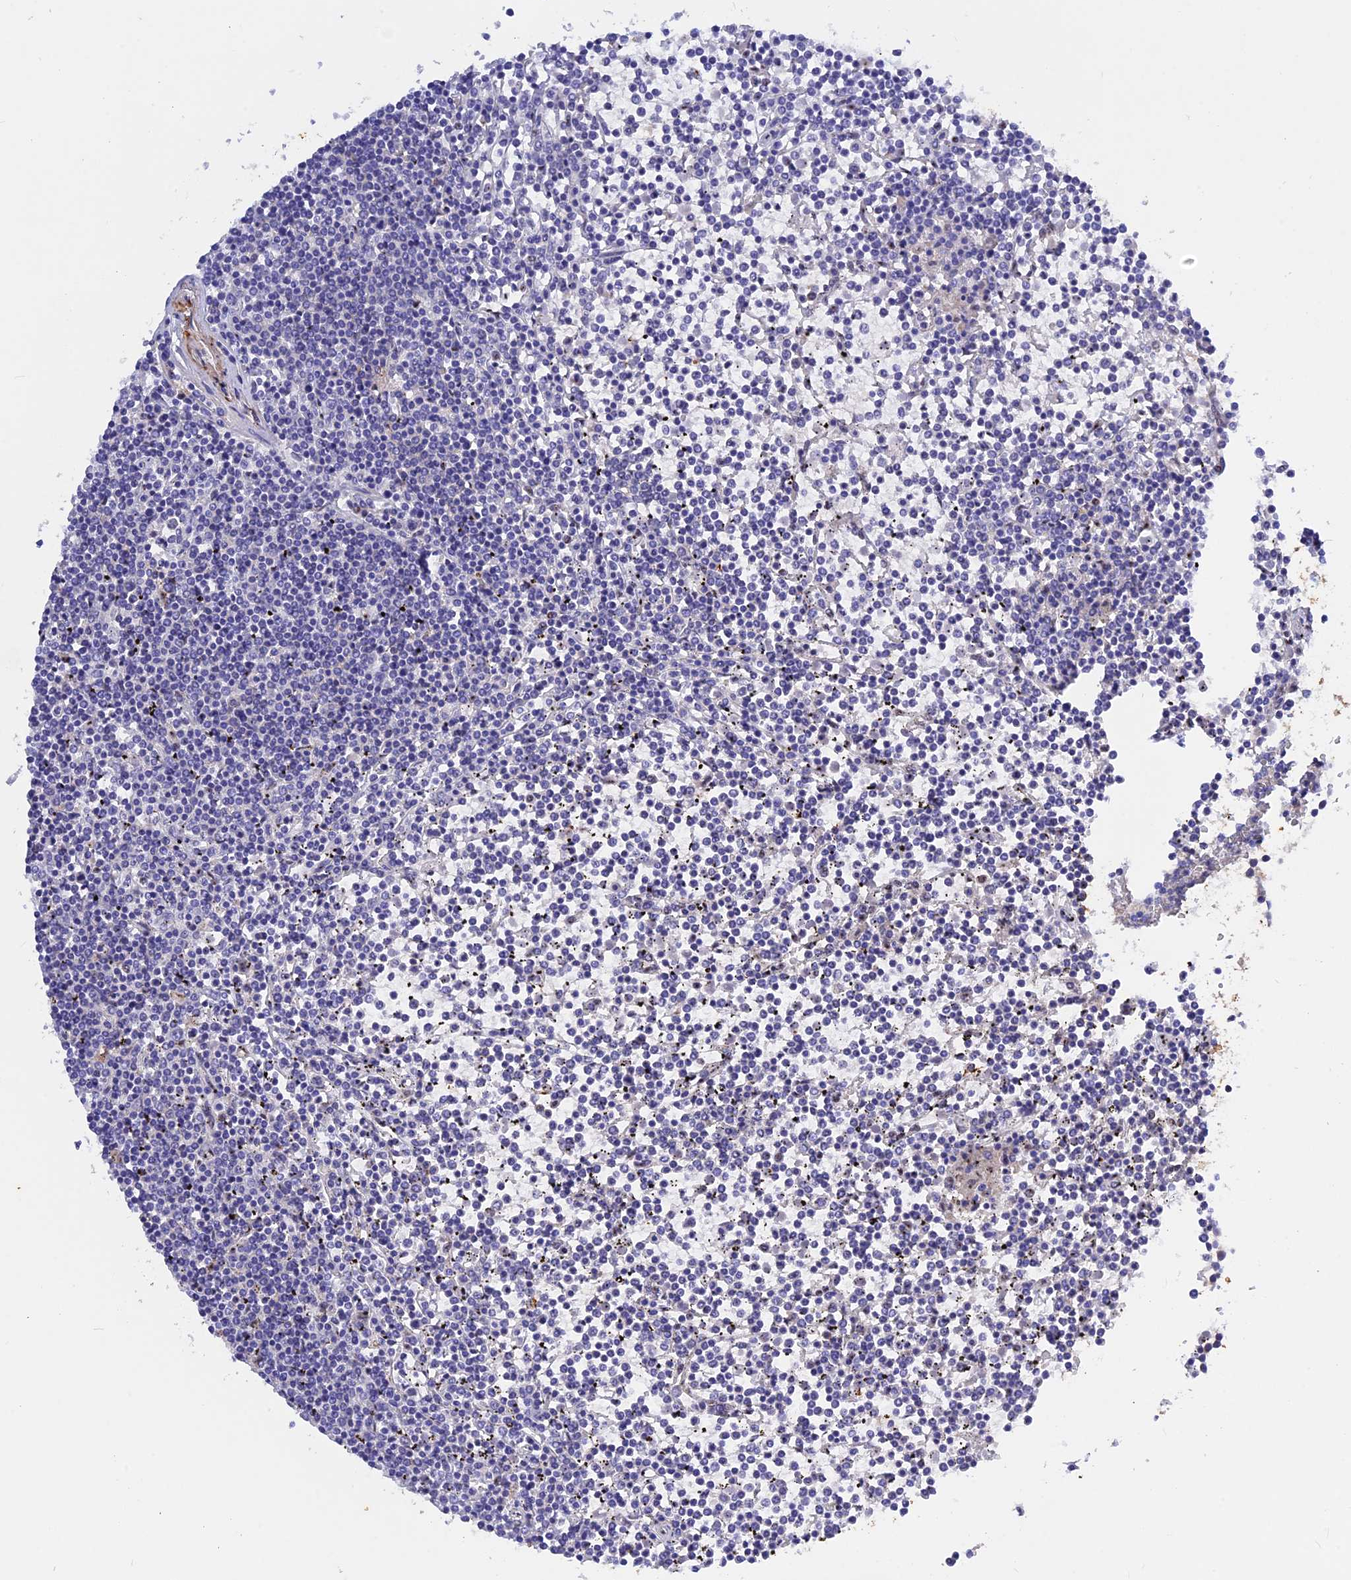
{"staining": {"intensity": "negative", "quantity": "none", "location": "none"}, "tissue": "lymphoma", "cell_type": "Tumor cells", "image_type": "cancer", "snomed": [{"axis": "morphology", "description": "Malignant lymphoma, non-Hodgkin's type, Low grade"}, {"axis": "topography", "description": "Spleen"}], "caption": "This is a image of immunohistochemistry staining of malignant lymphoma, non-Hodgkin's type (low-grade), which shows no staining in tumor cells. (DAB (3,3'-diaminobenzidine) immunohistochemistry (IHC) with hematoxylin counter stain).", "gene": "GK5", "patient": {"sex": "female", "age": 19}}